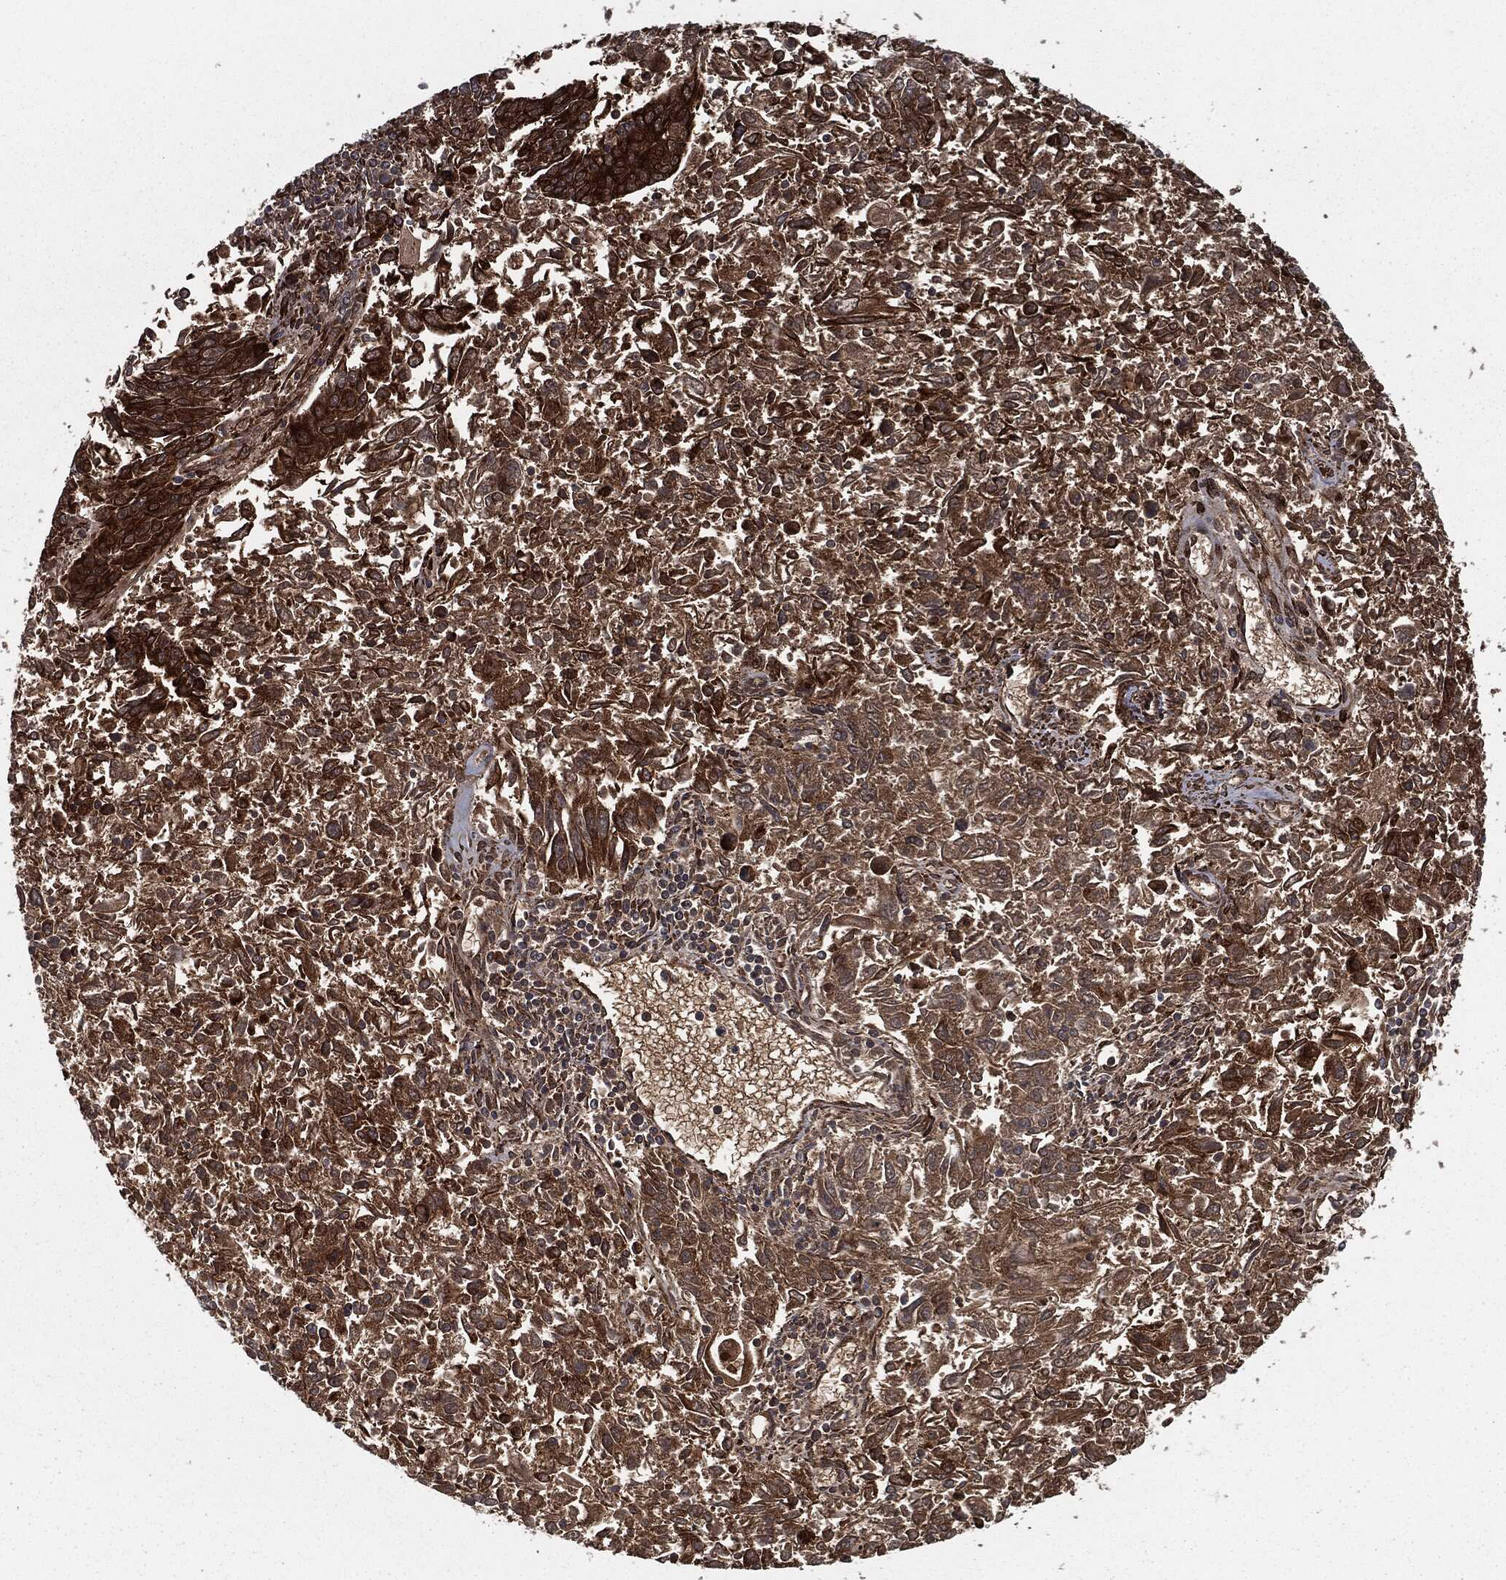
{"staining": {"intensity": "strong", "quantity": ">75%", "location": "cytoplasmic/membranous,nuclear"}, "tissue": "endometrial cancer", "cell_type": "Tumor cells", "image_type": "cancer", "snomed": [{"axis": "morphology", "description": "Adenocarcinoma, NOS"}, {"axis": "topography", "description": "Endometrium"}], "caption": "Strong cytoplasmic/membranous and nuclear protein expression is identified in approximately >75% of tumor cells in endometrial cancer.", "gene": "RANBP9", "patient": {"sex": "female", "age": 42}}